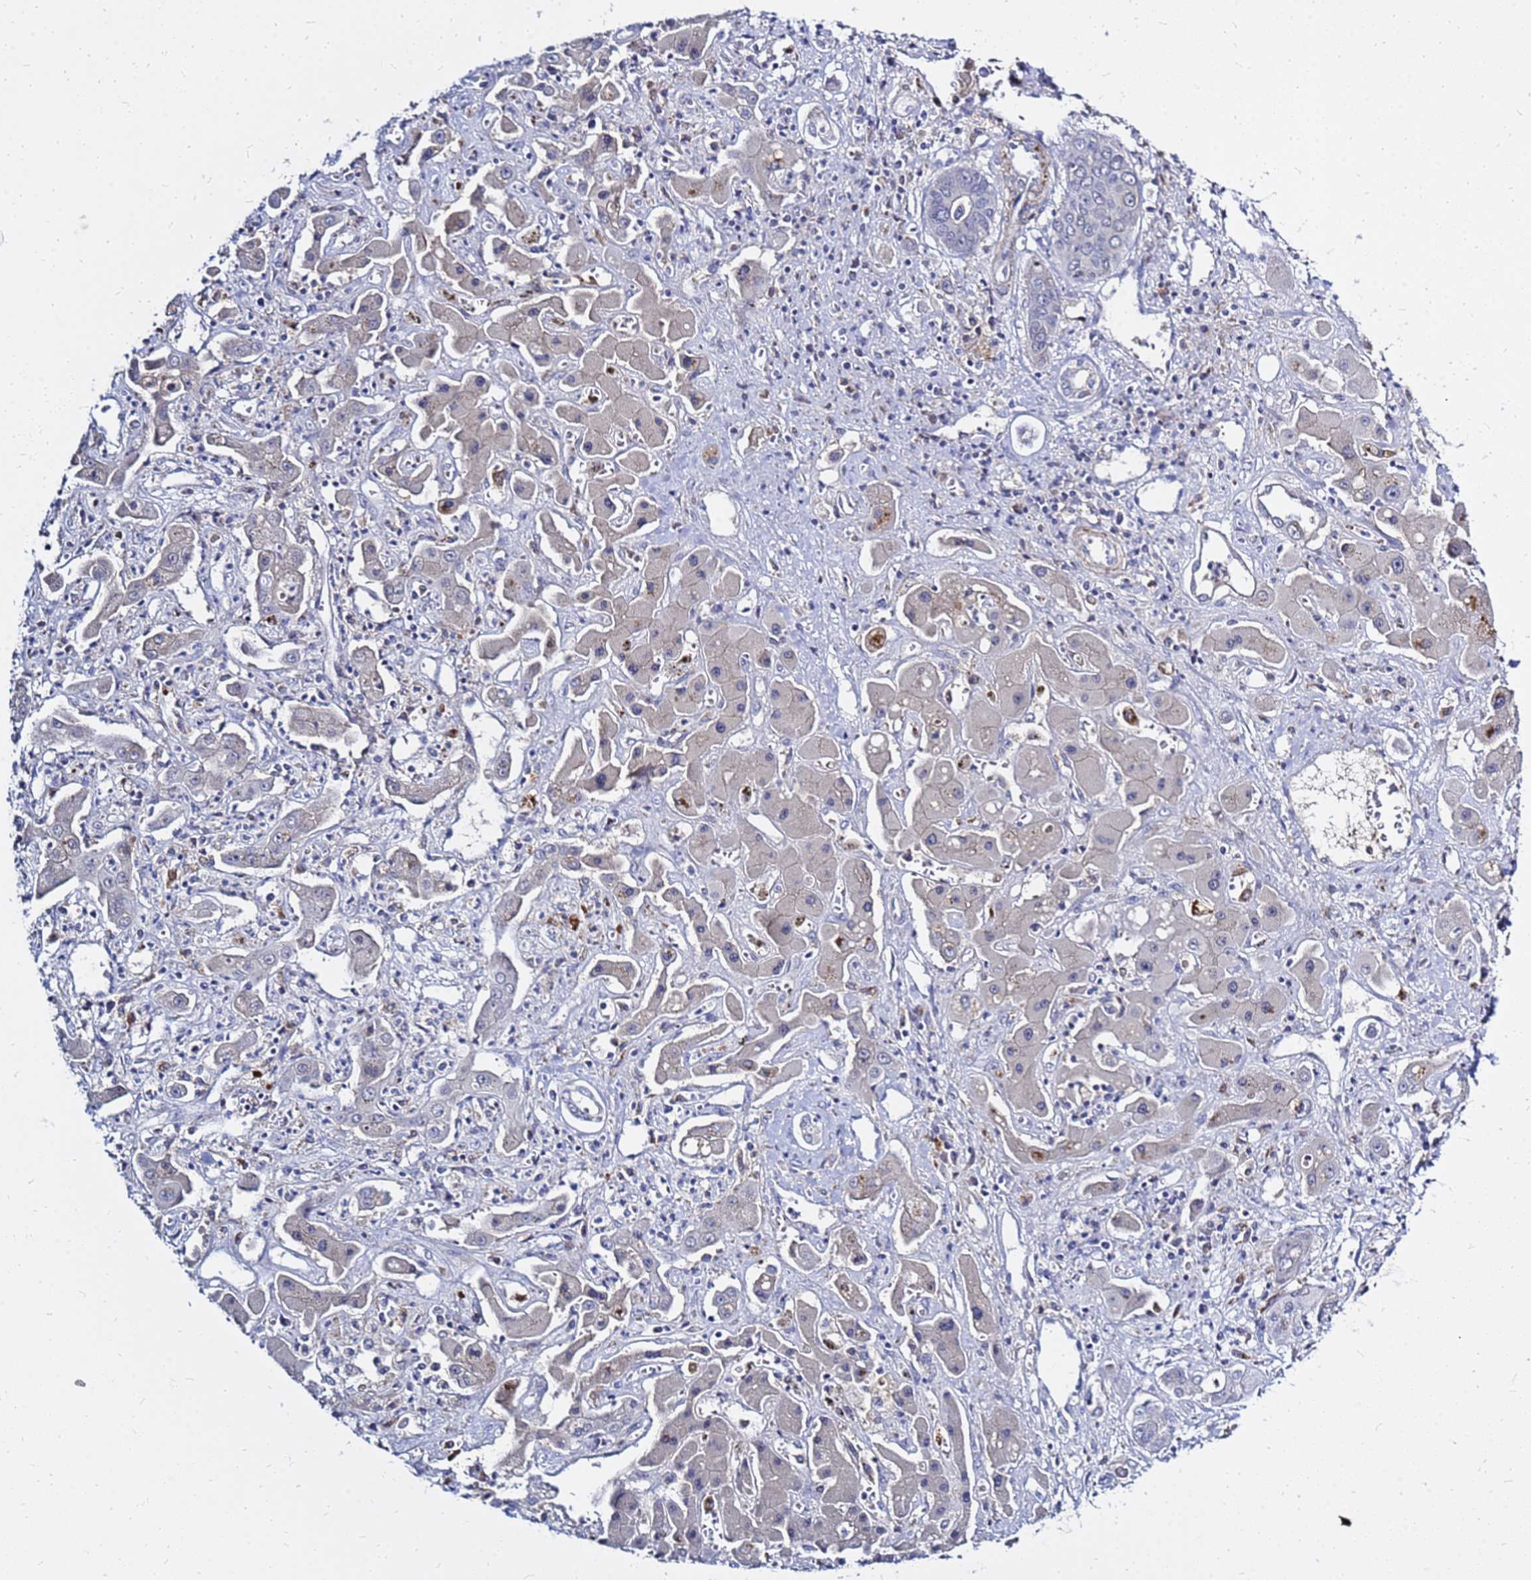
{"staining": {"intensity": "negative", "quantity": "none", "location": "none"}, "tissue": "liver cancer", "cell_type": "Tumor cells", "image_type": "cancer", "snomed": [{"axis": "morphology", "description": "Cholangiocarcinoma"}, {"axis": "topography", "description": "Liver"}], "caption": "The histopathology image exhibits no staining of tumor cells in liver cancer.", "gene": "SRGAP3", "patient": {"sex": "male", "age": 67}}